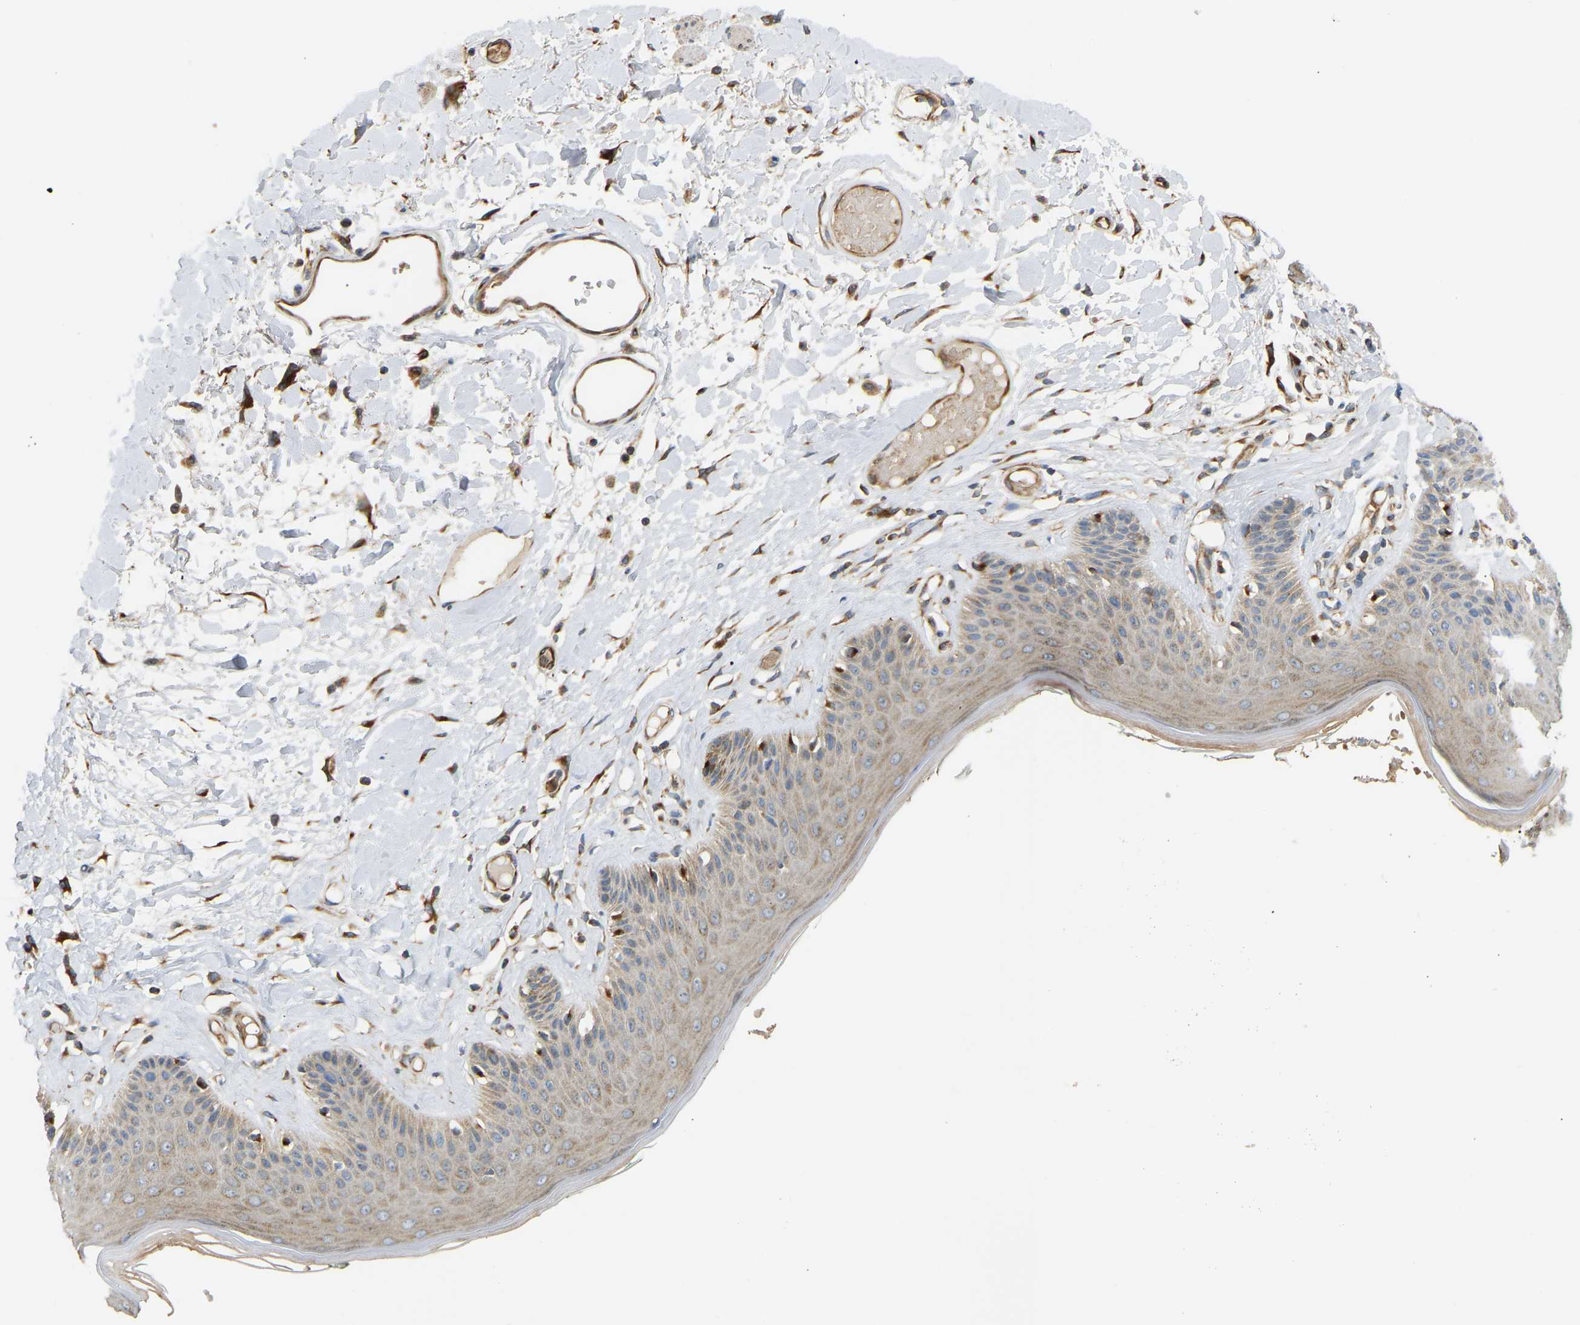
{"staining": {"intensity": "weak", "quantity": ">75%", "location": "cytoplasmic/membranous"}, "tissue": "skin", "cell_type": "Epidermal cells", "image_type": "normal", "snomed": [{"axis": "morphology", "description": "Normal tissue, NOS"}, {"axis": "topography", "description": "Vulva"}], "caption": "Weak cytoplasmic/membranous staining for a protein is present in about >75% of epidermal cells of unremarkable skin using immunohistochemistry (IHC).", "gene": "YIPF2", "patient": {"sex": "female", "age": 73}}